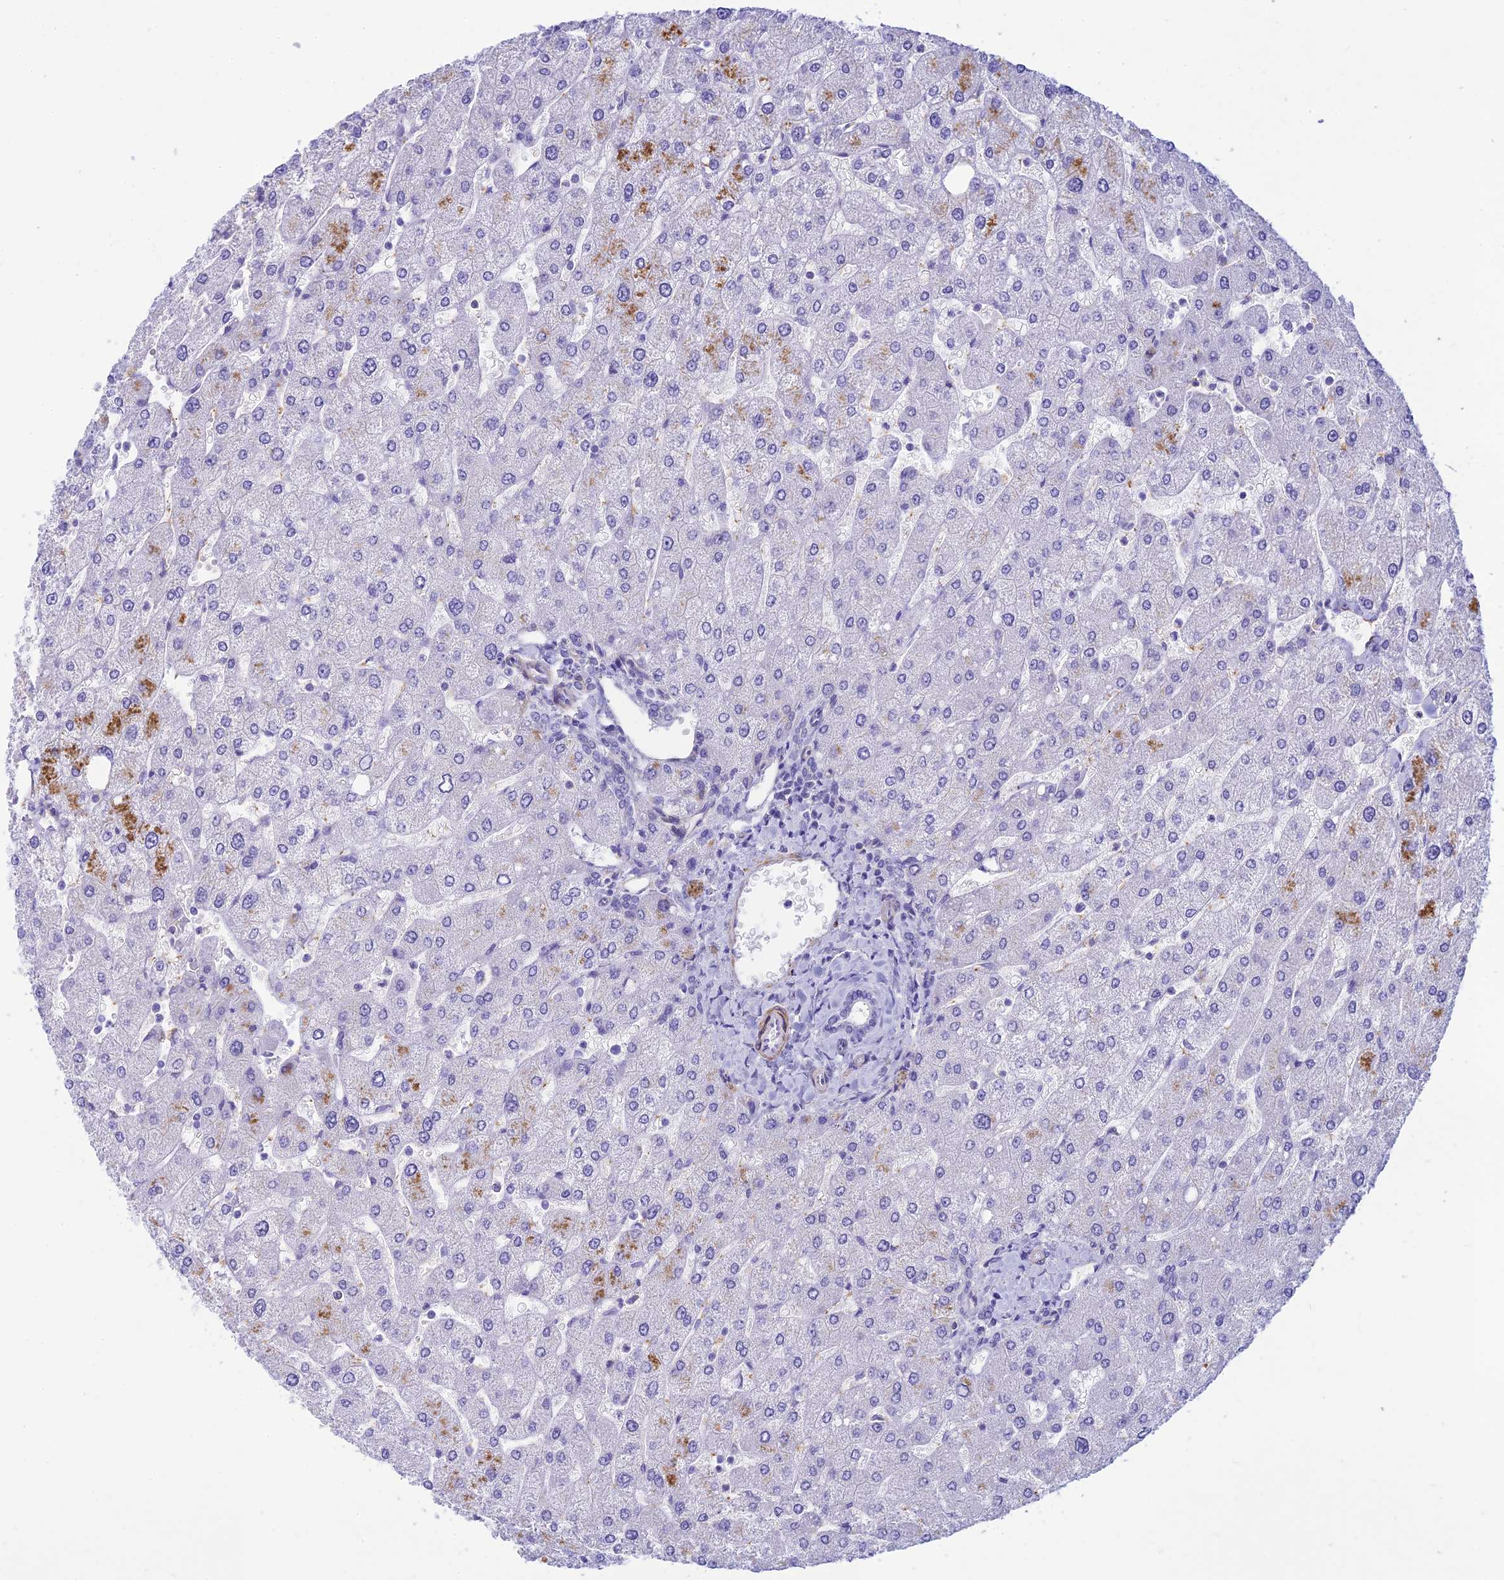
{"staining": {"intensity": "negative", "quantity": "none", "location": "none"}, "tissue": "liver", "cell_type": "Cholangiocytes", "image_type": "normal", "snomed": [{"axis": "morphology", "description": "Normal tissue, NOS"}, {"axis": "topography", "description": "Liver"}], "caption": "There is no significant expression in cholangiocytes of liver. The staining was performed using DAB to visualize the protein expression in brown, while the nuclei were stained in blue with hematoxylin (Magnification: 20x).", "gene": "FBXW4", "patient": {"sex": "male", "age": 55}}